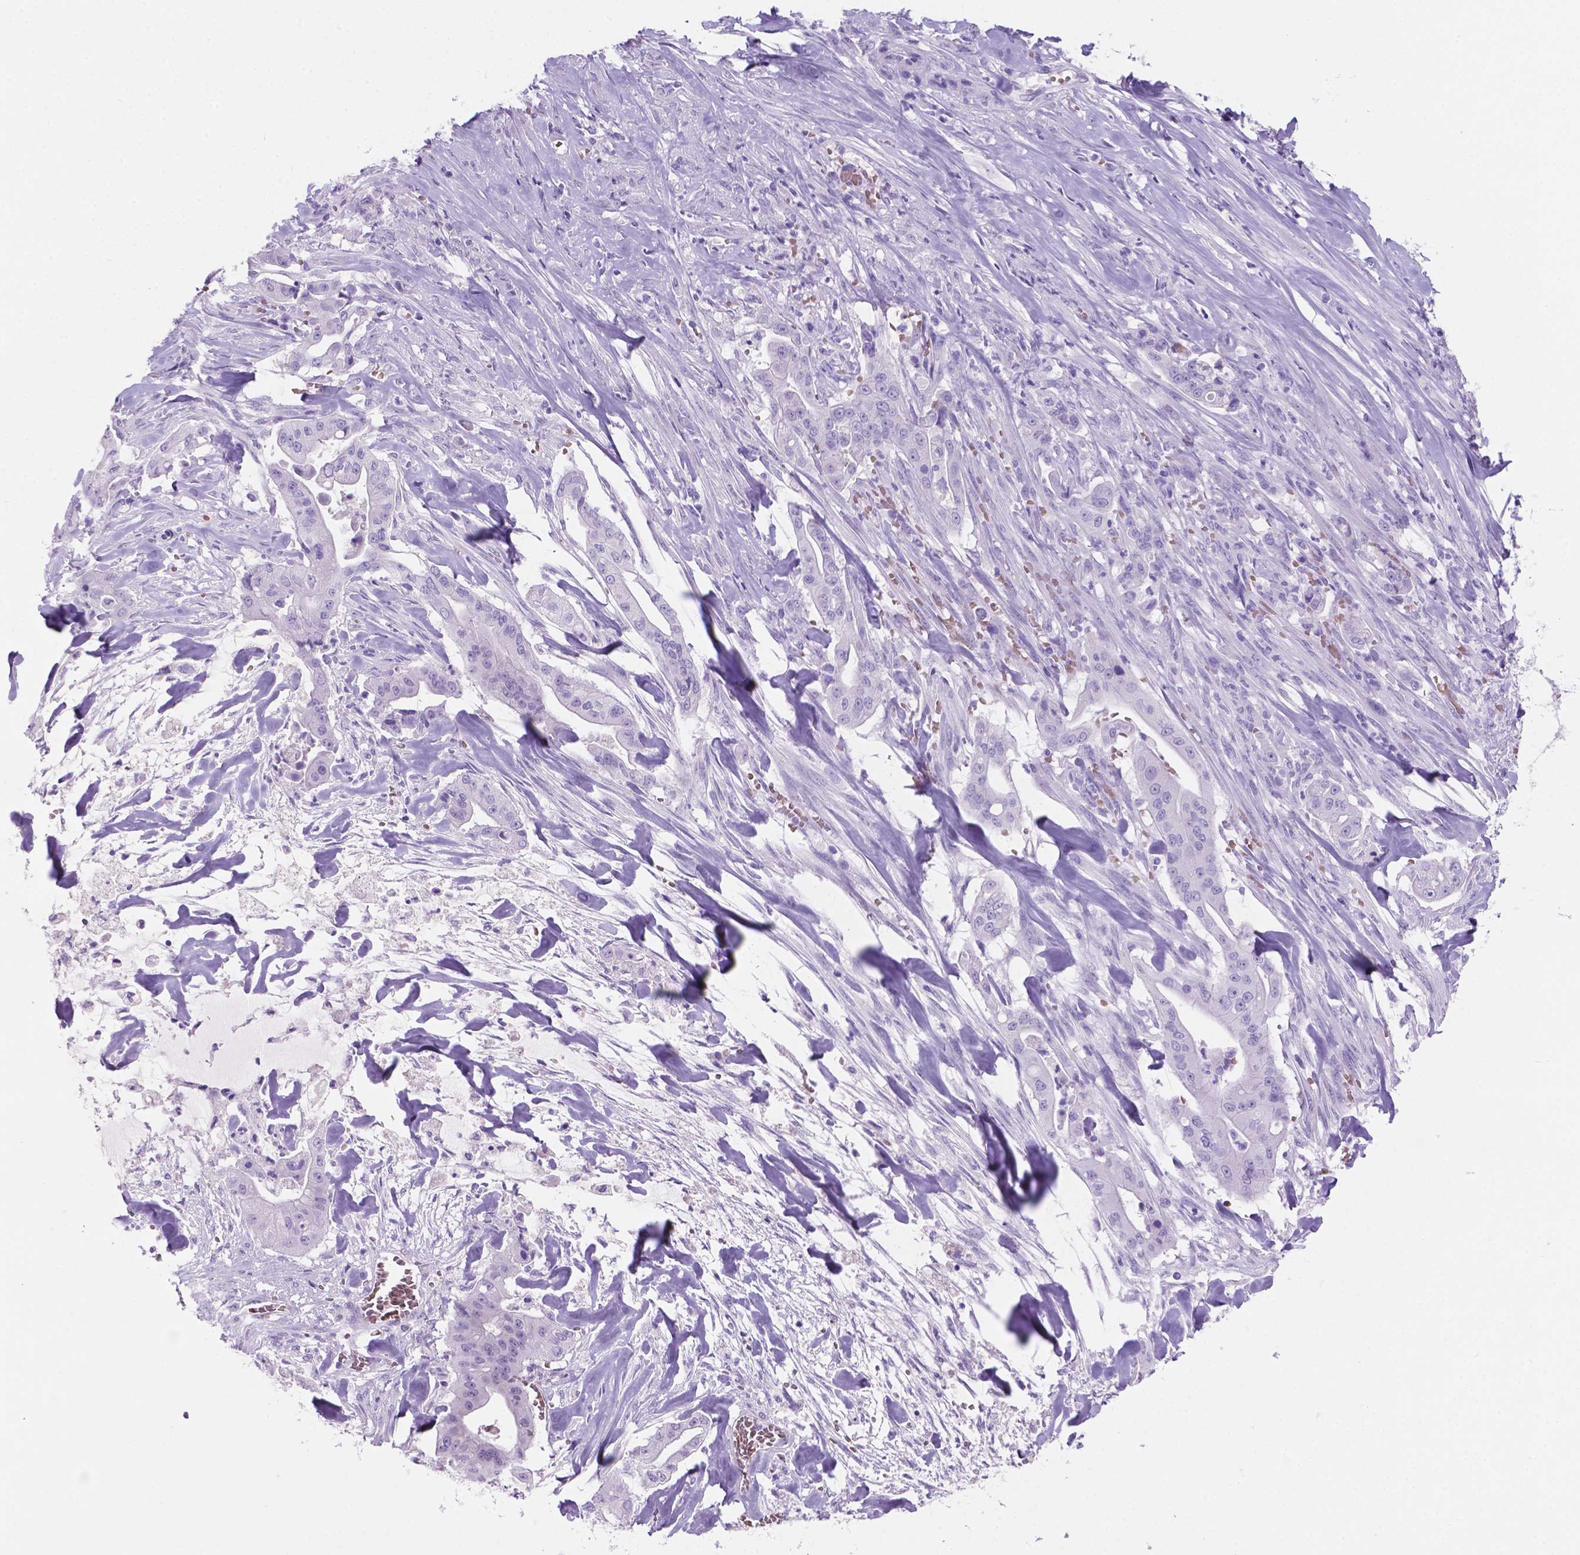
{"staining": {"intensity": "negative", "quantity": "none", "location": "none"}, "tissue": "pancreatic cancer", "cell_type": "Tumor cells", "image_type": "cancer", "snomed": [{"axis": "morphology", "description": "Normal tissue, NOS"}, {"axis": "morphology", "description": "Inflammation, NOS"}, {"axis": "morphology", "description": "Adenocarcinoma, NOS"}, {"axis": "topography", "description": "Pancreas"}], "caption": "High power microscopy photomicrograph of an immunohistochemistry image of pancreatic cancer (adenocarcinoma), revealing no significant expression in tumor cells.", "gene": "GRIN2B", "patient": {"sex": "male", "age": 57}}